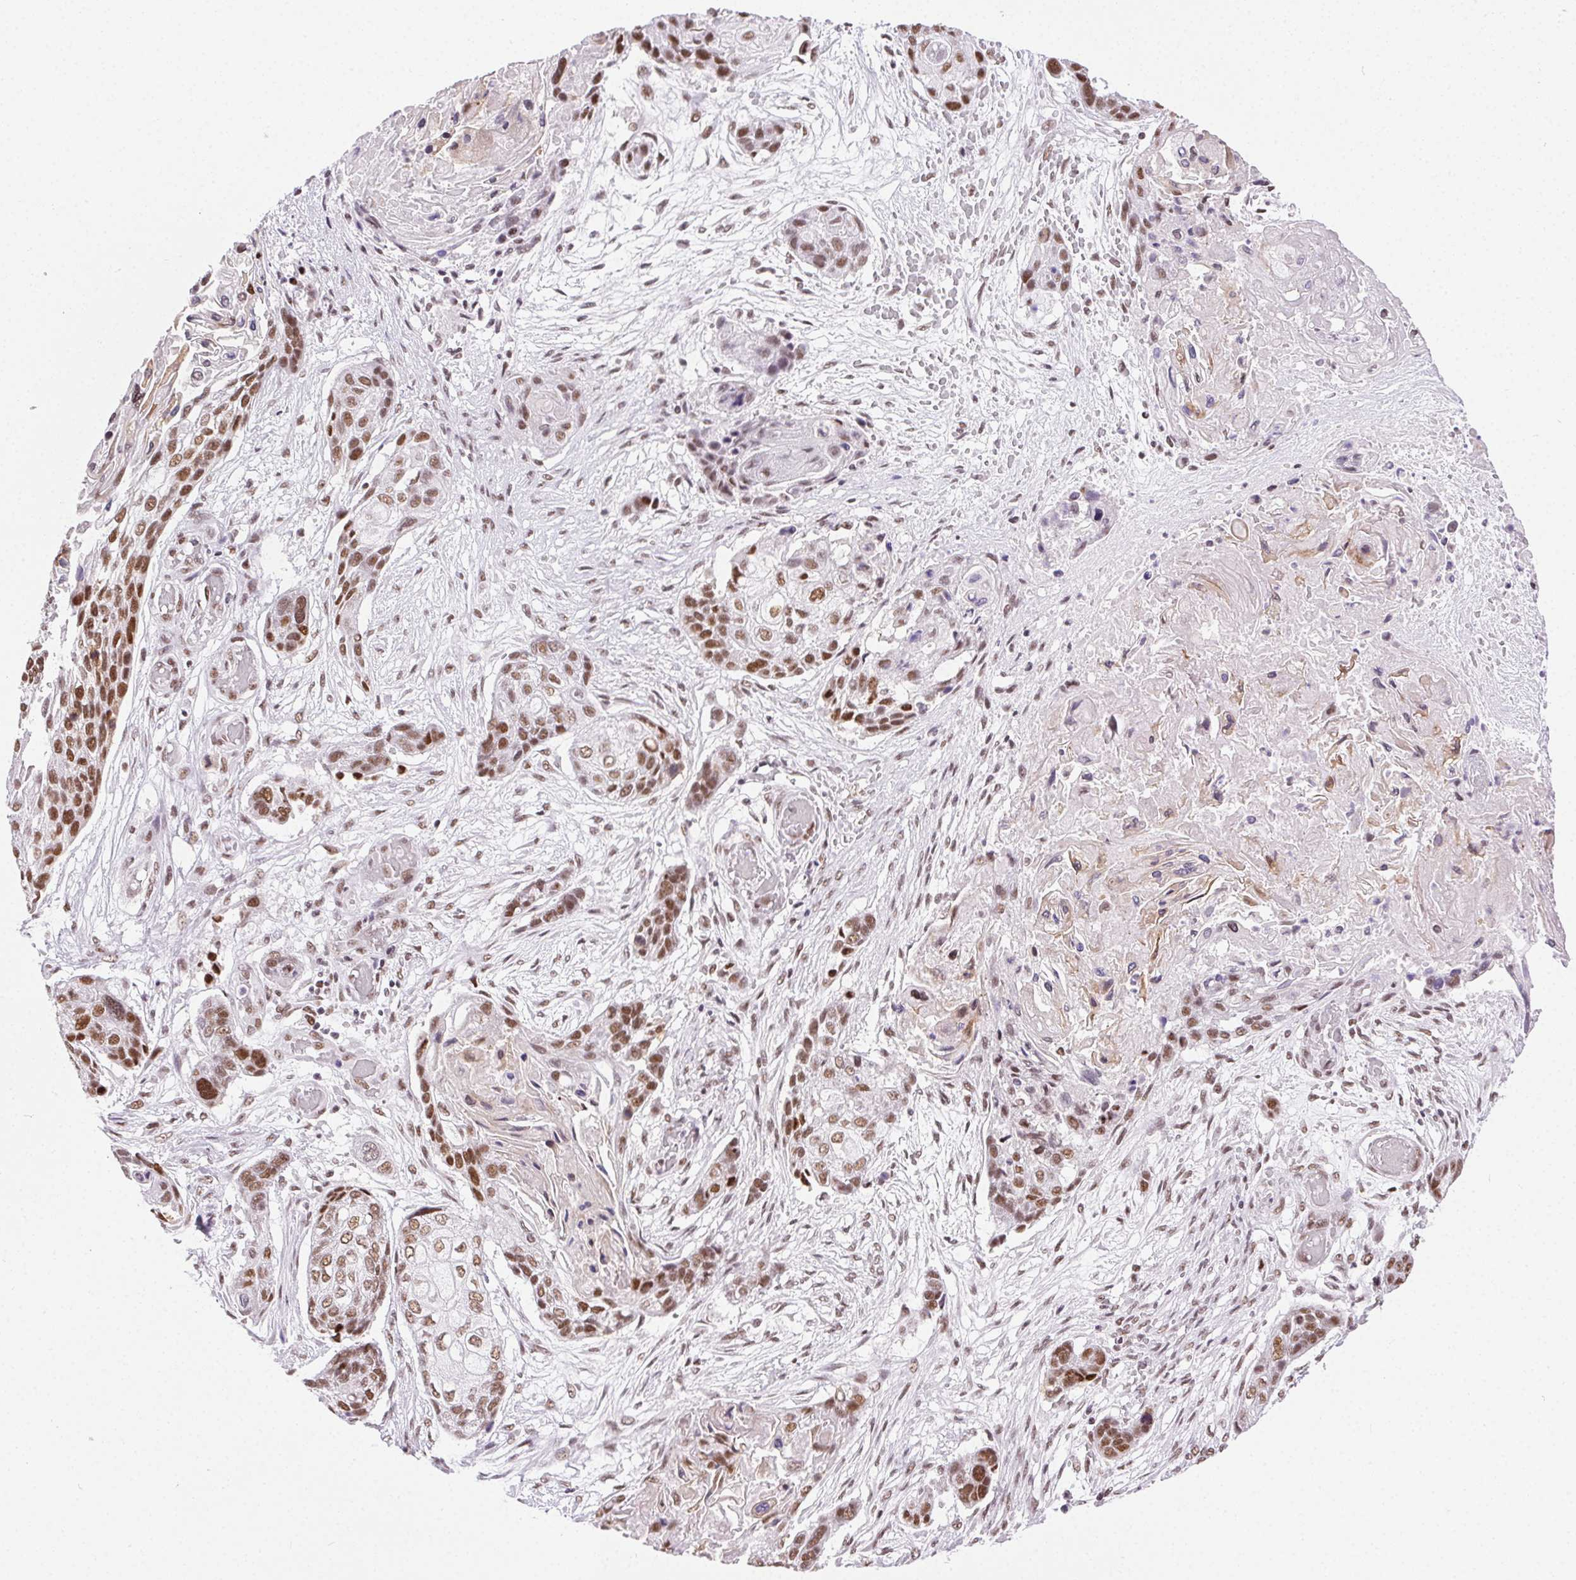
{"staining": {"intensity": "moderate", "quantity": ">75%", "location": "nuclear"}, "tissue": "lung cancer", "cell_type": "Tumor cells", "image_type": "cancer", "snomed": [{"axis": "morphology", "description": "Squamous cell carcinoma, NOS"}, {"axis": "topography", "description": "Lung"}], "caption": "Immunohistochemical staining of human squamous cell carcinoma (lung) shows medium levels of moderate nuclear positivity in approximately >75% of tumor cells.", "gene": "TRA2B", "patient": {"sex": "male", "age": 69}}